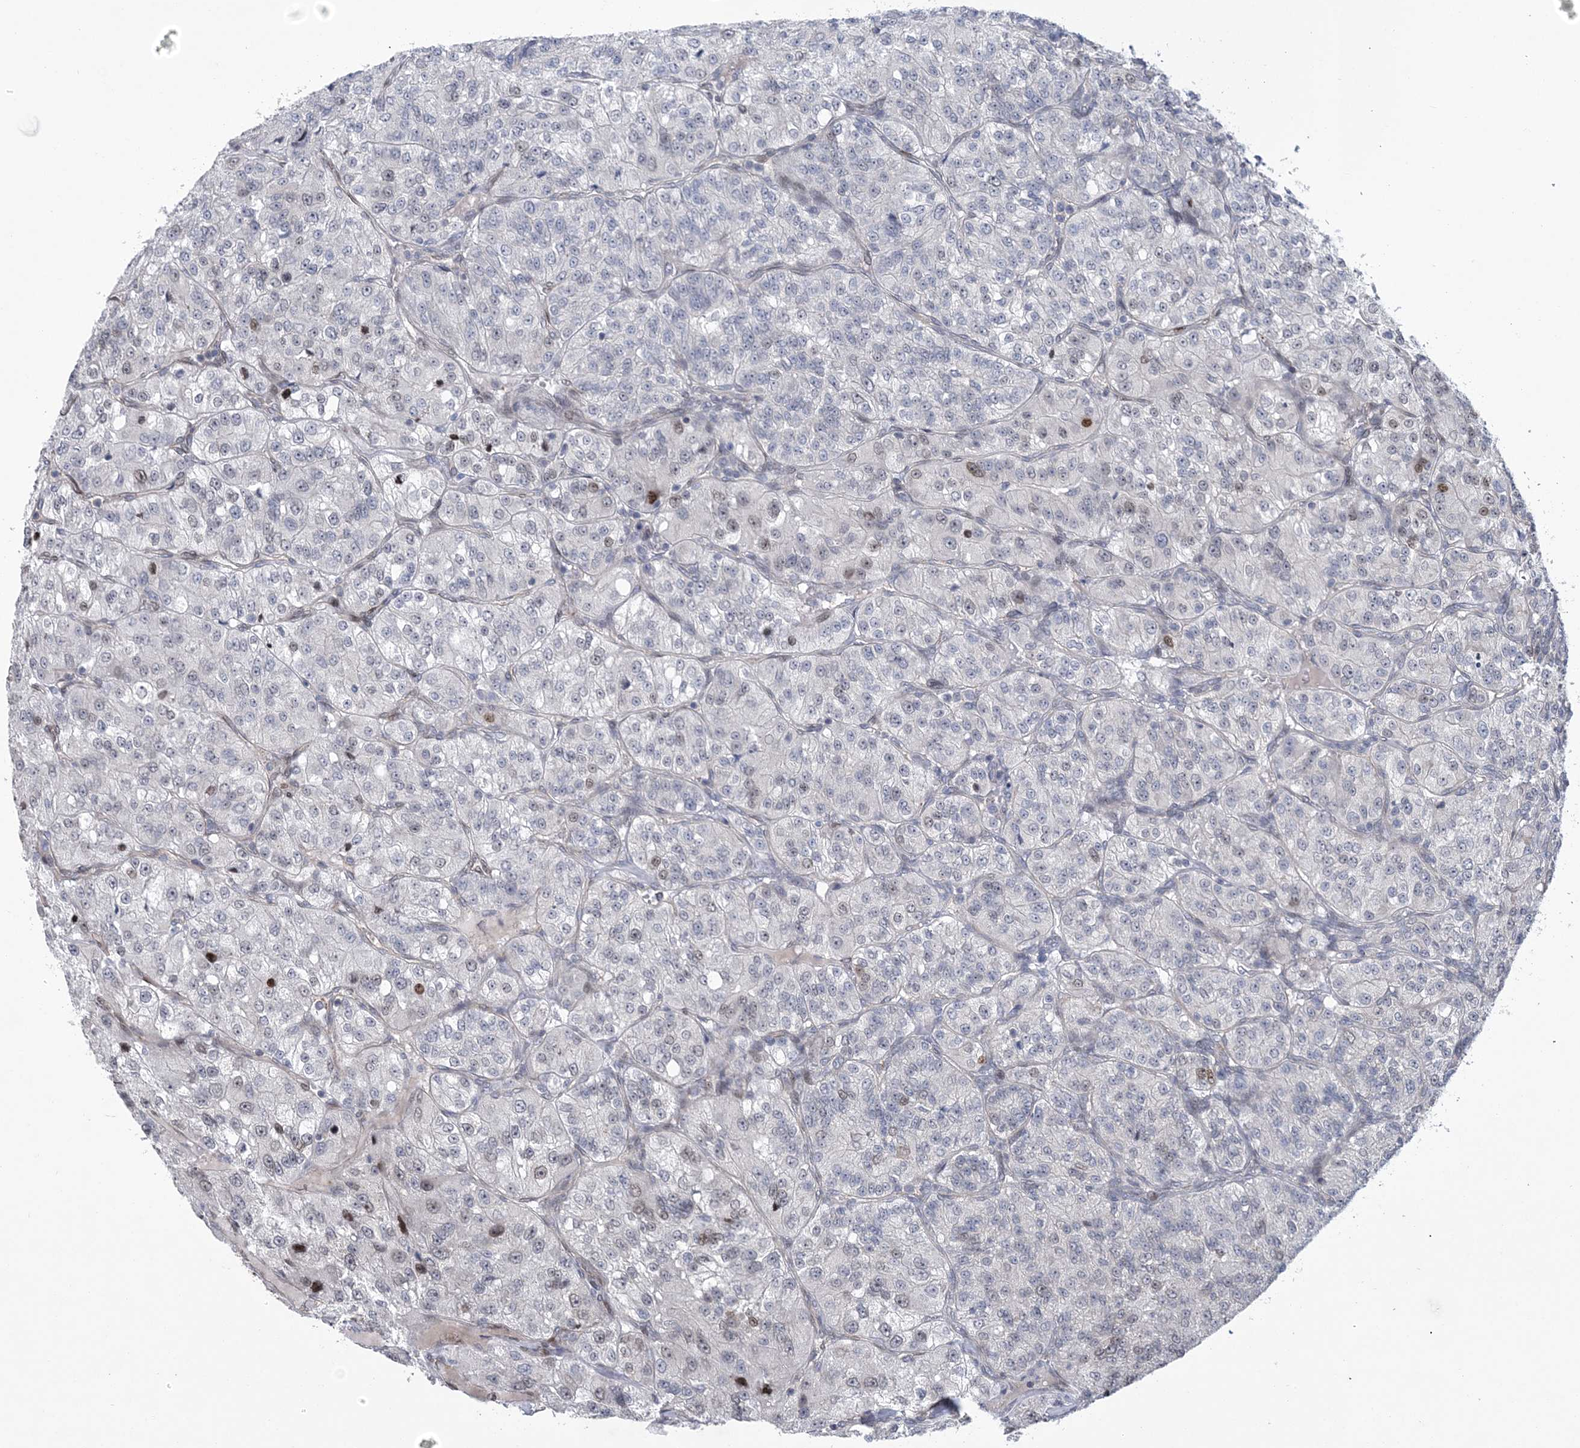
{"staining": {"intensity": "negative", "quantity": "none", "location": "none"}, "tissue": "renal cancer", "cell_type": "Tumor cells", "image_type": "cancer", "snomed": [{"axis": "morphology", "description": "Adenocarcinoma, NOS"}, {"axis": "topography", "description": "Kidney"}], "caption": "The micrograph exhibits no significant expression in tumor cells of adenocarcinoma (renal). (Stains: DAB immunohistochemistry with hematoxylin counter stain, Microscopy: brightfield microscopy at high magnification).", "gene": "HOMEZ", "patient": {"sex": "female", "age": 63}}